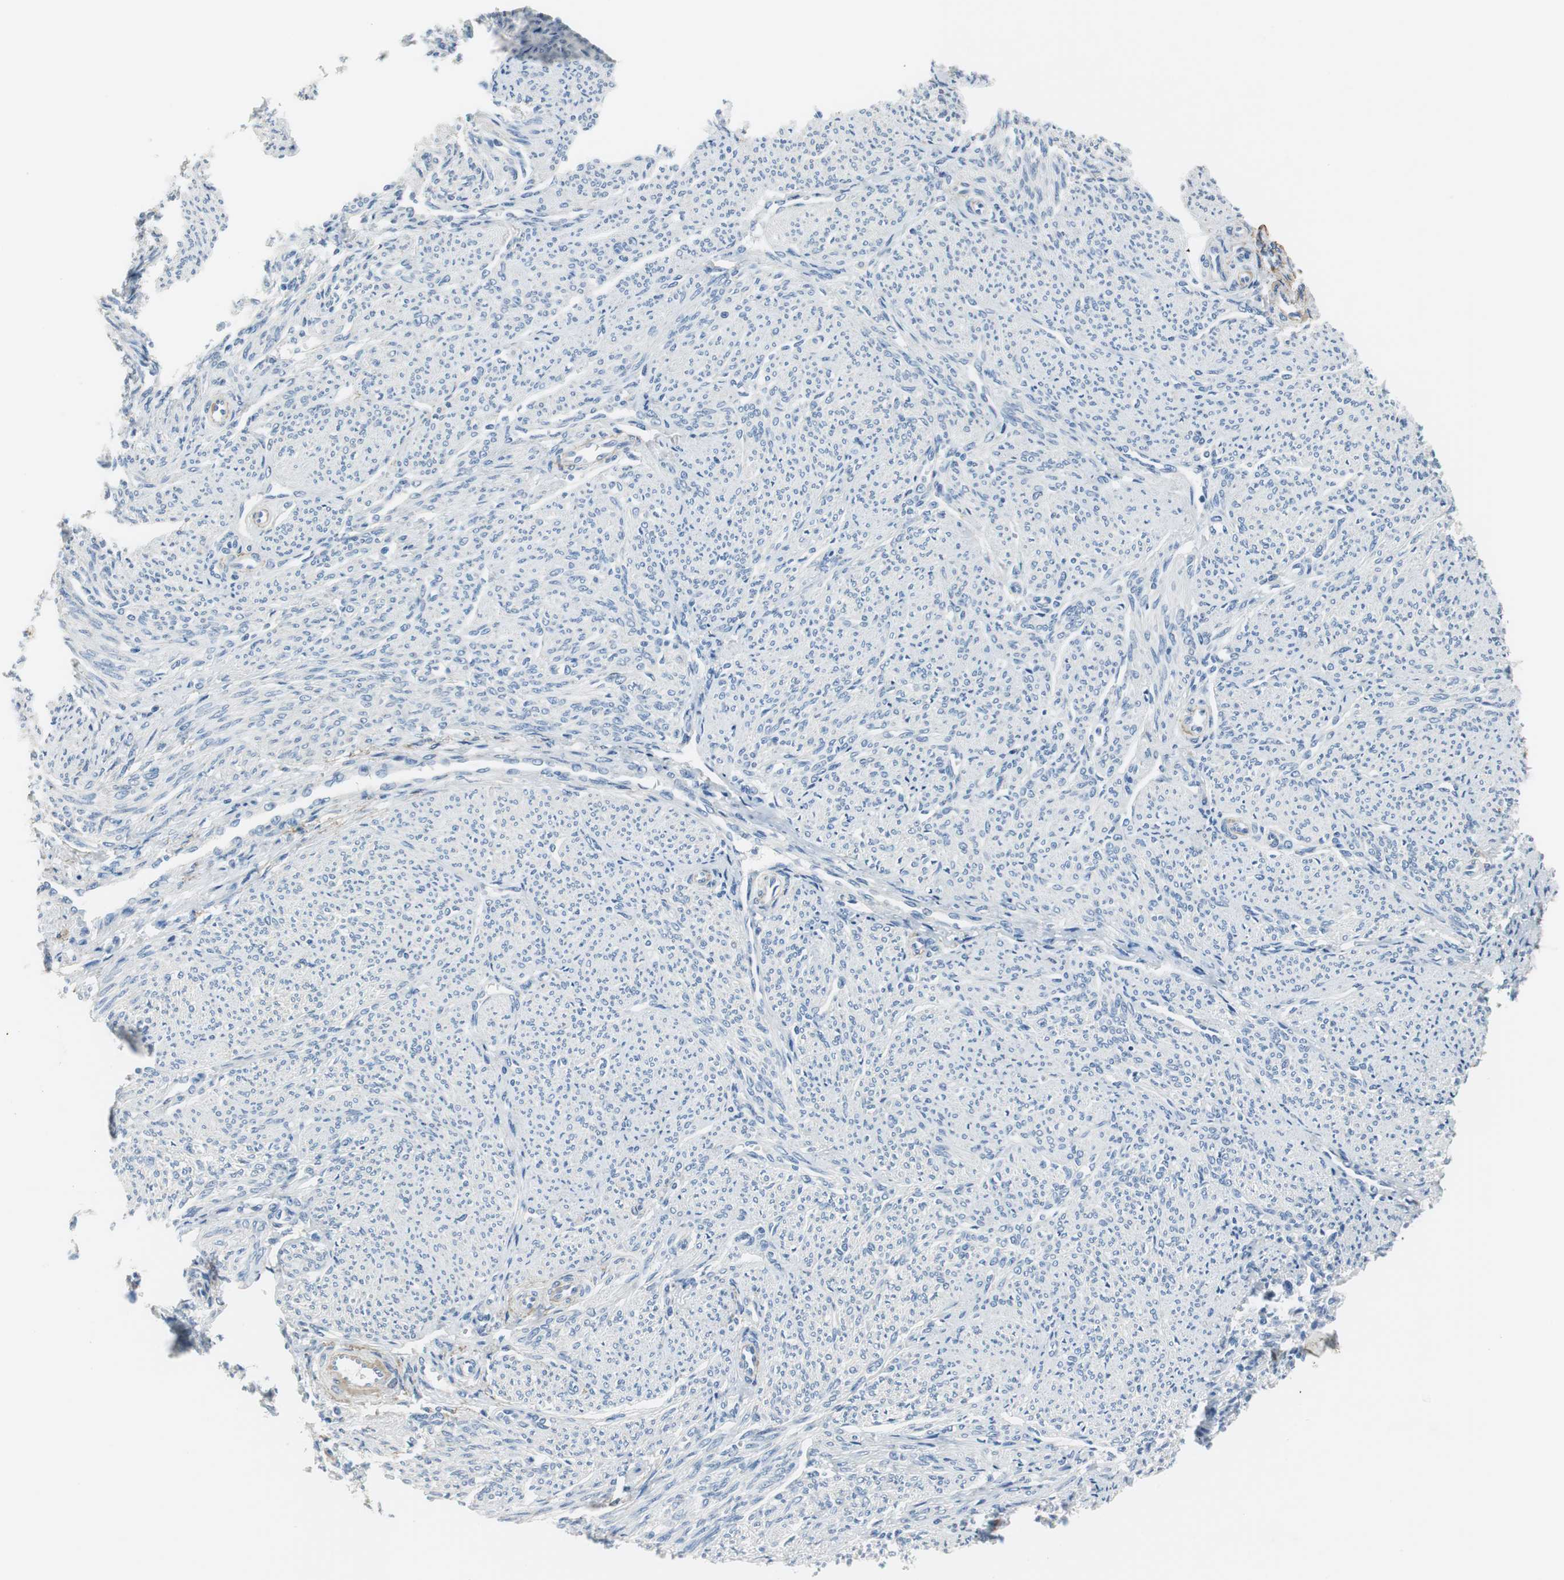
{"staining": {"intensity": "negative", "quantity": "none", "location": "none"}, "tissue": "smooth muscle", "cell_type": "Smooth muscle cells", "image_type": "normal", "snomed": [{"axis": "morphology", "description": "Normal tissue, NOS"}, {"axis": "topography", "description": "Smooth muscle"}], "caption": "Immunohistochemistry micrograph of normal smooth muscle: human smooth muscle stained with DAB (3,3'-diaminobenzidine) shows no significant protein staining in smooth muscle cells.", "gene": "MUC7", "patient": {"sex": "female", "age": 65}}